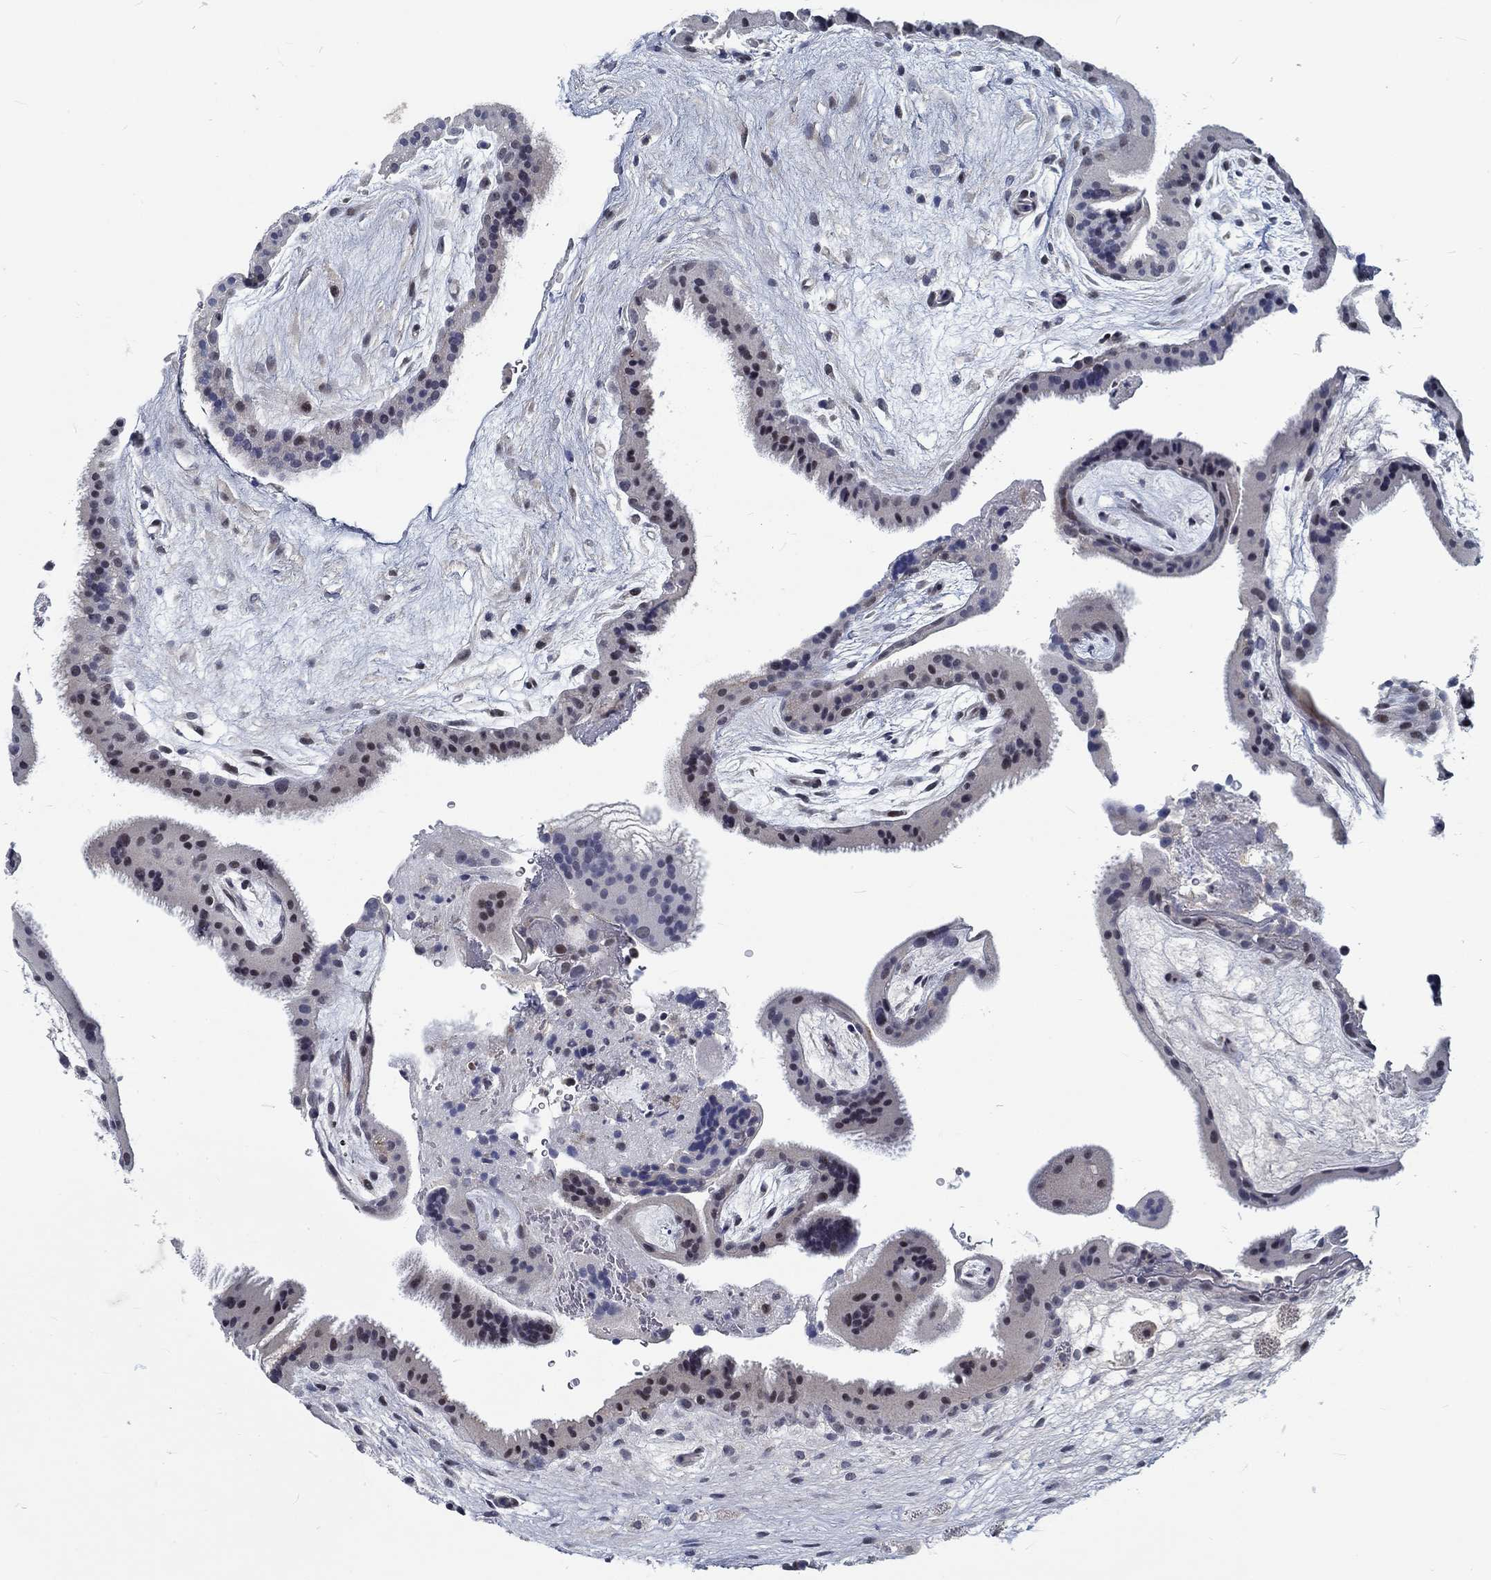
{"staining": {"intensity": "negative", "quantity": "none", "location": "none"}, "tissue": "placenta", "cell_type": "Decidual cells", "image_type": "normal", "snomed": [{"axis": "morphology", "description": "Normal tissue, NOS"}, {"axis": "topography", "description": "Placenta"}], "caption": "This is a histopathology image of IHC staining of benign placenta, which shows no expression in decidual cells. Brightfield microscopy of IHC stained with DAB (brown) and hematoxylin (blue), captured at high magnification.", "gene": "MYBPC1", "patient": {"sex": "female", "age": 19}}